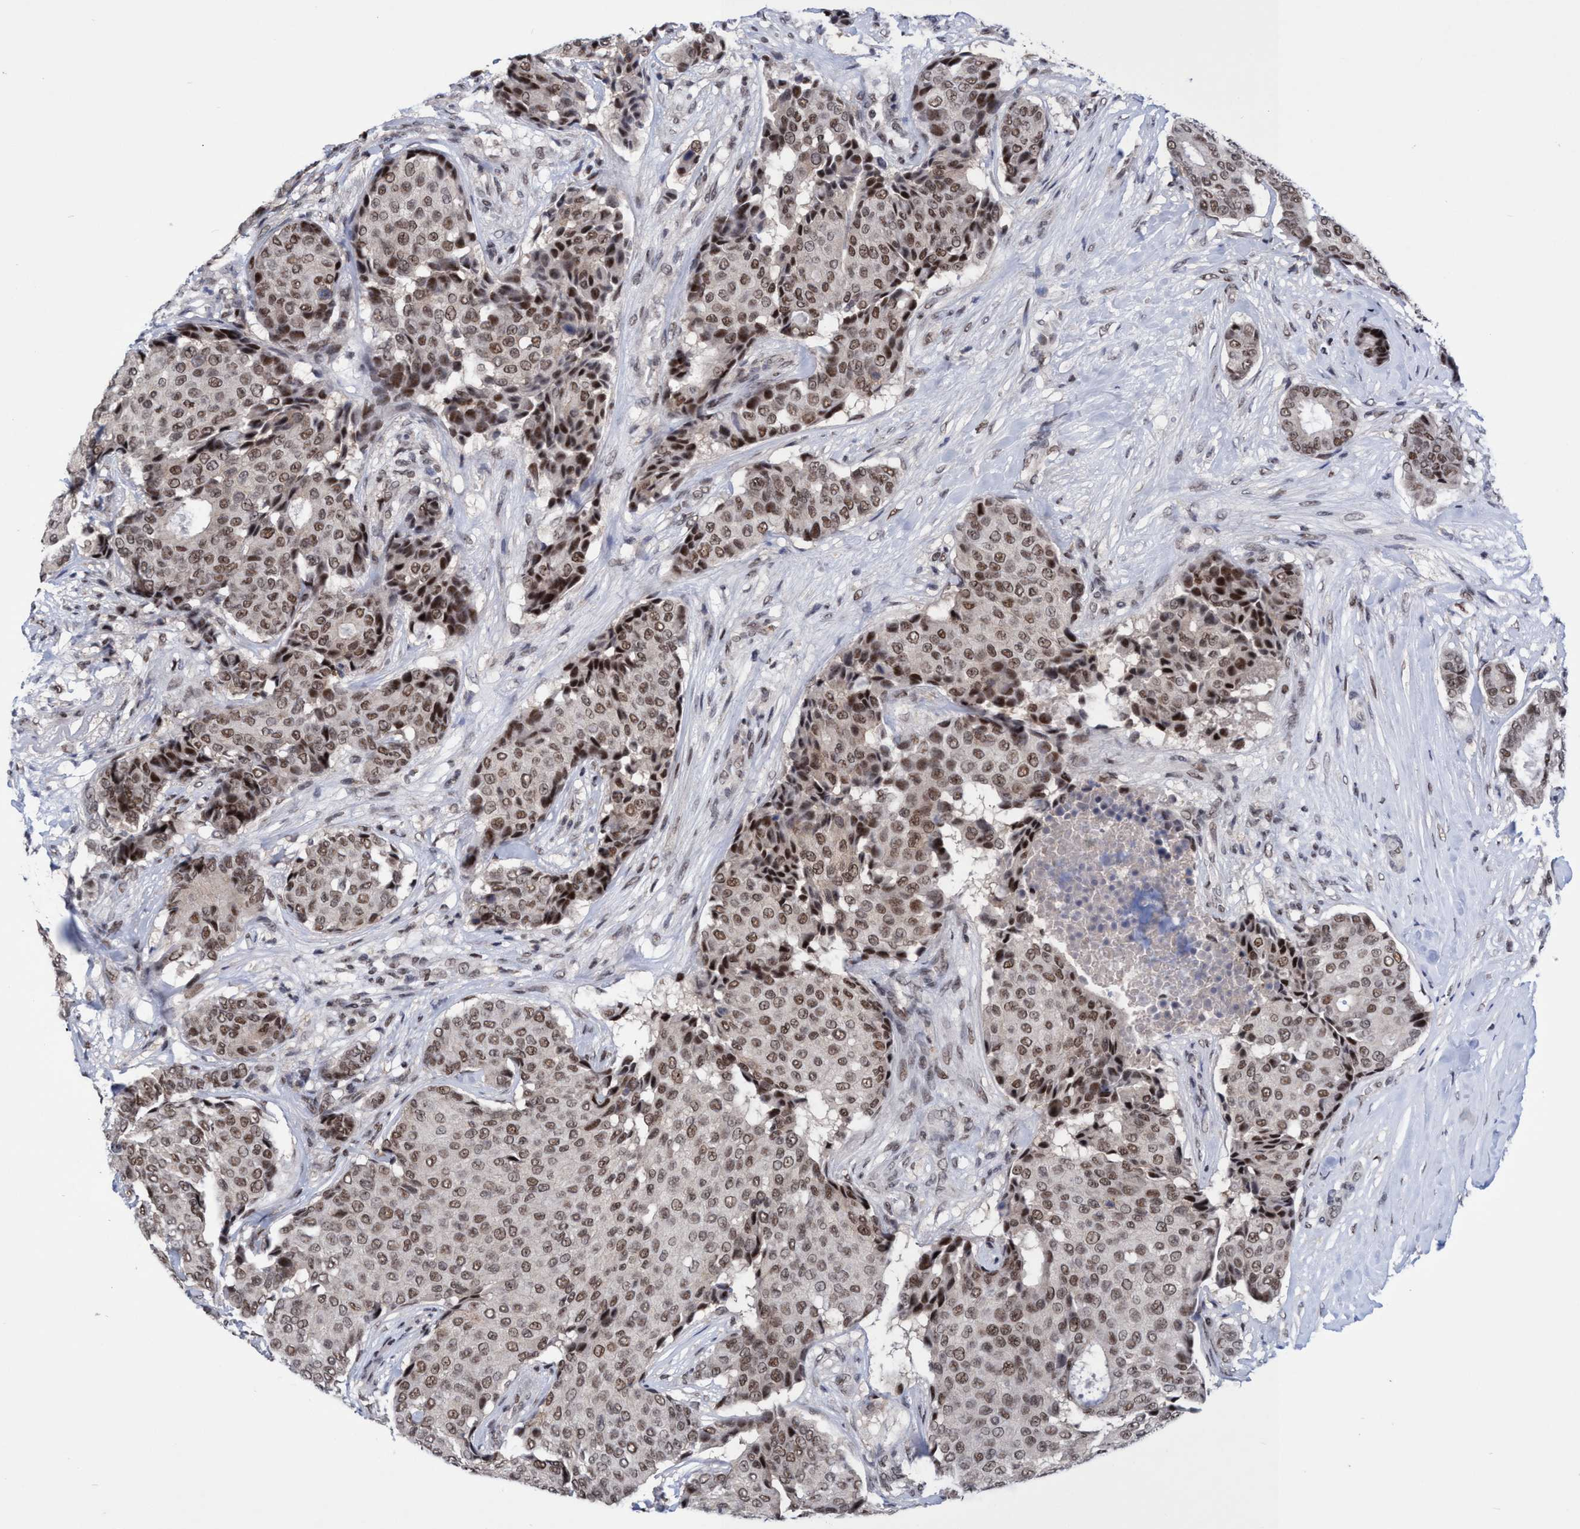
{"staining": {"intensity": "moderate", "quantity": ">75%", "location": "nuclear"}, "tissue": "breast cancer", "cell_type": "Tumor cells", "image_type": "cancer", "snomed": [{"axis": "morphology", "description": "Duct carcinoma"}, {"axis": "topography", "description": "Breast"}], "caption": "Immunohistochemistry (IHC) (DAB (3,3'-diaminobenzidine)) staining of invasive ductal carcinoma (breast) demonstrates moderate nuclear protein positivity in approximately >75% of tumor cells.", "gene": "C9orf78", "patient": {"sex": "female", "age": 75}}